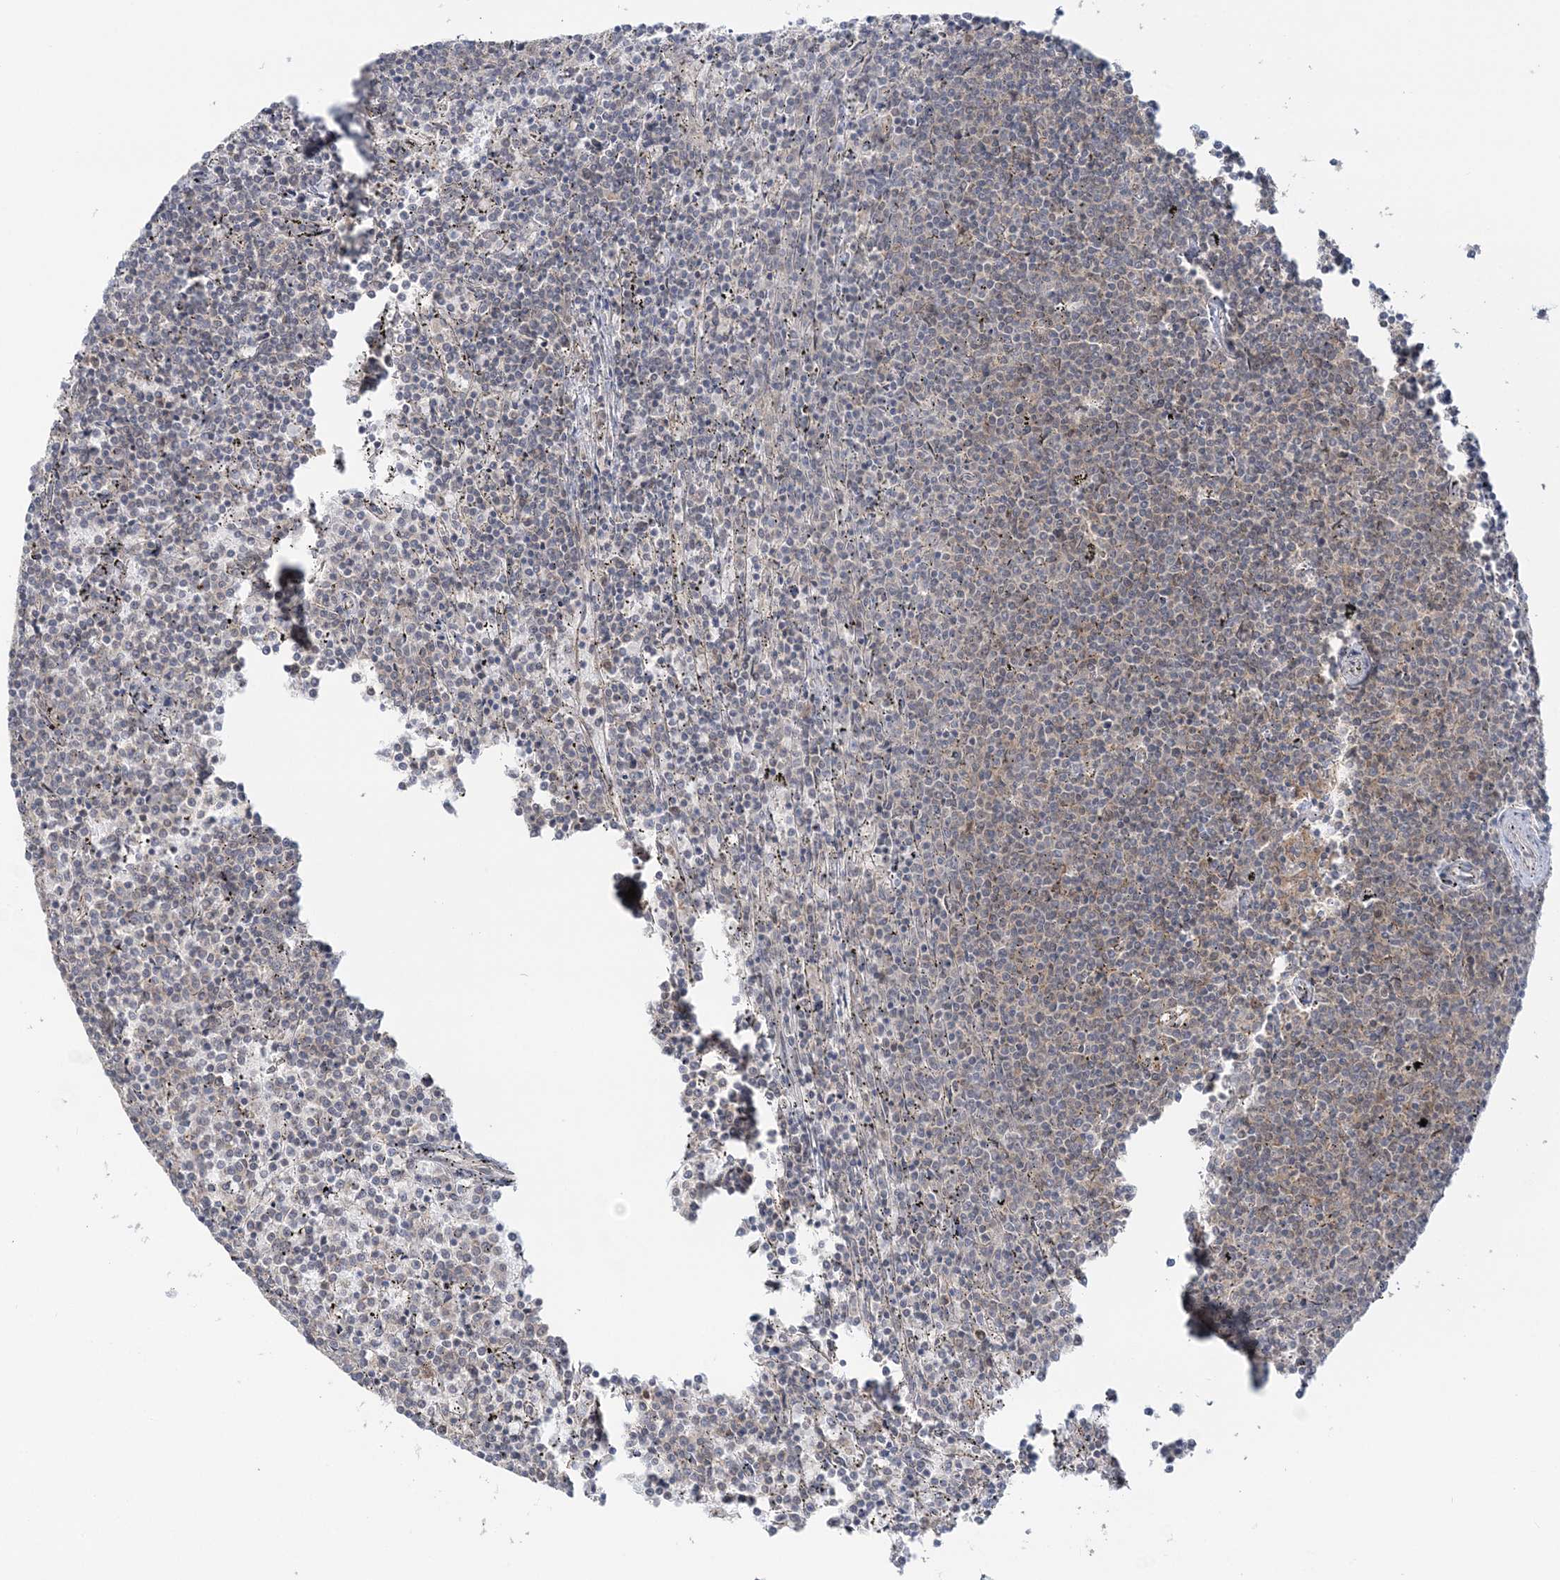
{"staining": {"intensity": "negative", "quantity": "none", "location": "none"}, "tissue": "lymphoma", "cell_type": "Tumor cells", "image_type": "cancer", "snomed": [{"axis": "morphology", "description": "Malignant lymphoma, non-Hodgkin's type, Low grade"}, {"axis": "topography", "description": "Spleen"}], "caption": "Immunohistochemical staining of human malignant lymphoma, non-Hodgkin's type (low-grade) reveals no significant expression in tumor cells.", "gene": "ZFAND6", "patient": {"sex": "female", "age": 50}}